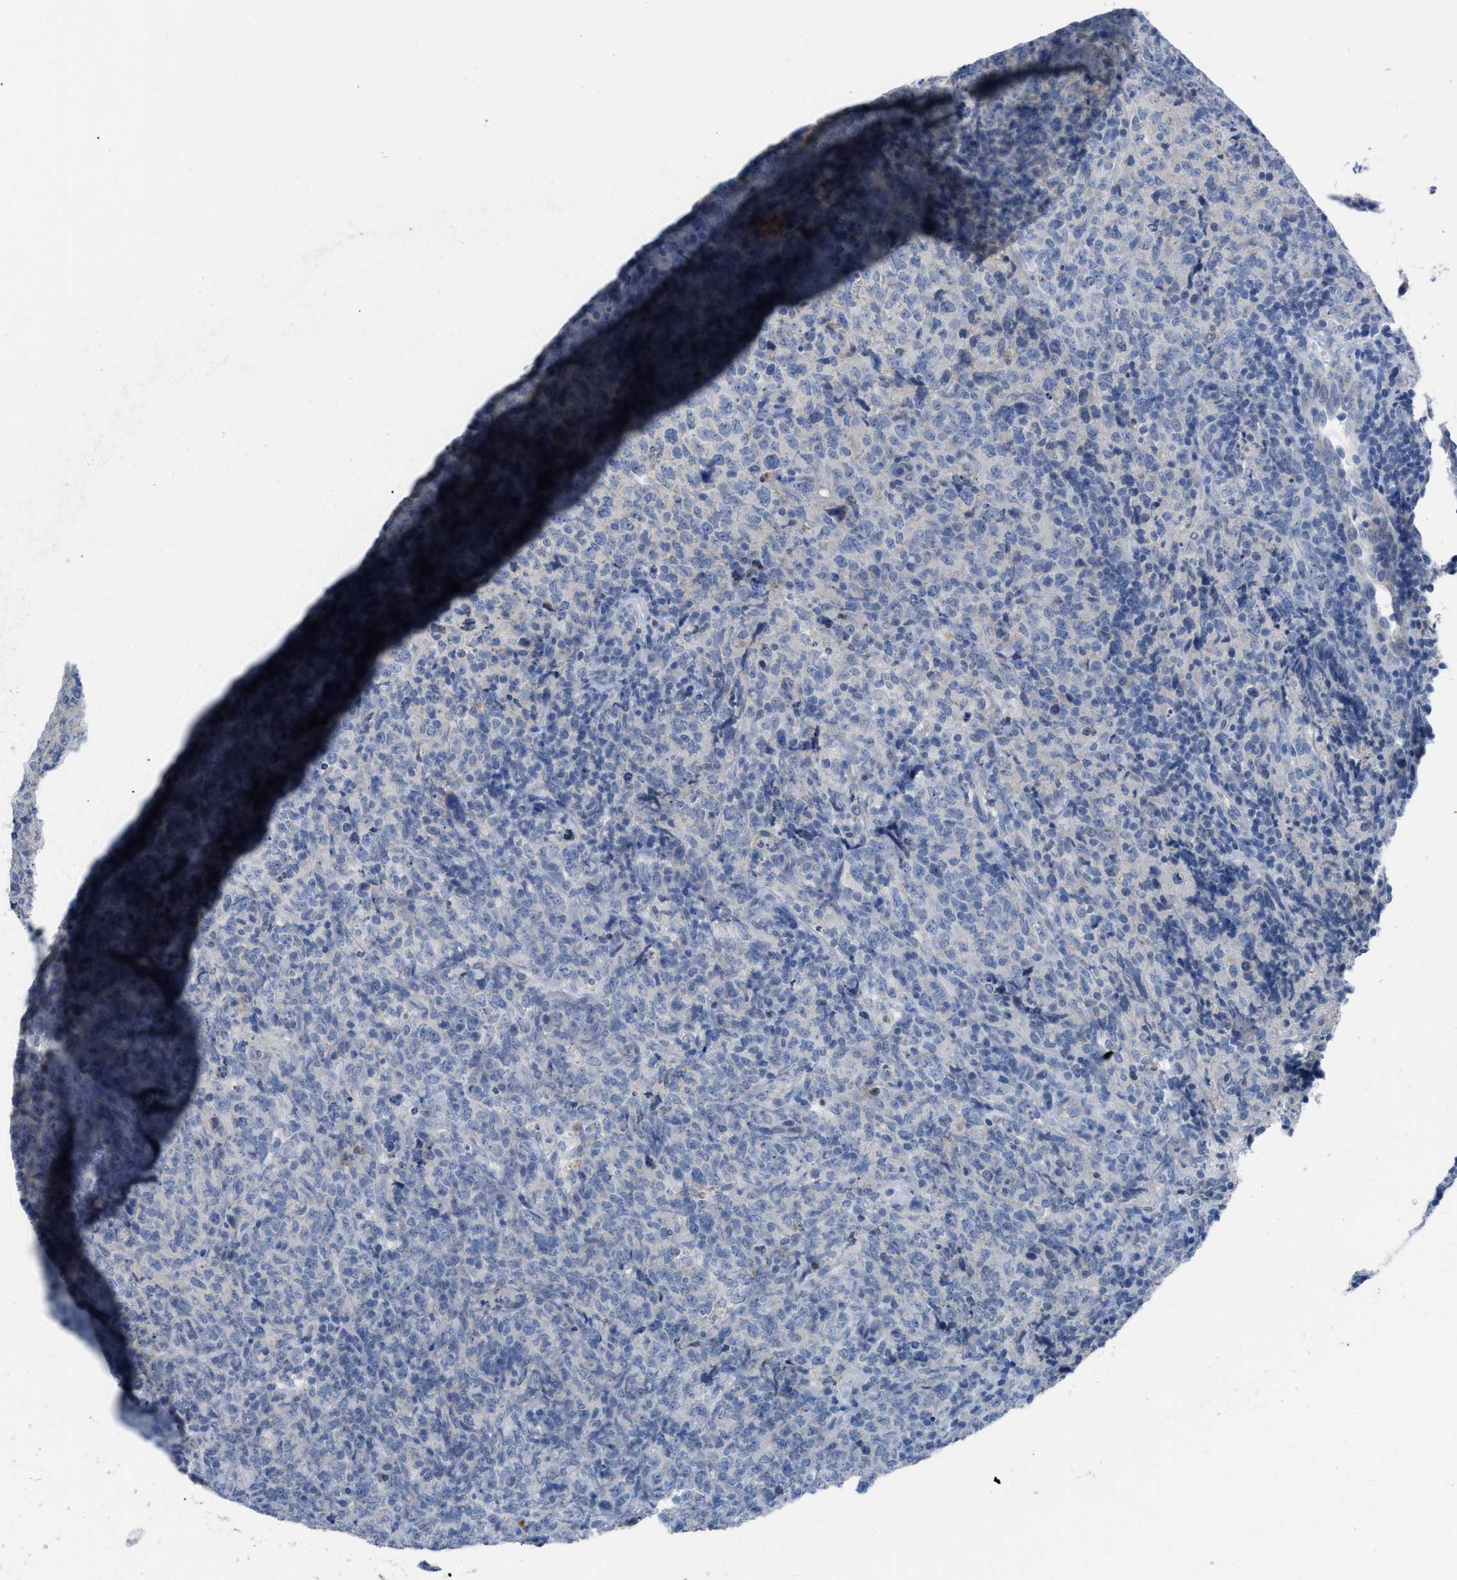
{"staining": {"intensity": "negative", "quantity": "none", "location": "none"}, "tissue": "lymphoma", "cell_type": "Tumor cells", "image_type": "cancer", "snomed": [{"axis": "morphology", "description": "Malignant lymphoma, non-Hodgkin's type, High grade"}, {"axis": "topography", "description": "Tonsil"}], "caption": "Malignant lymphoma, non-Hodgkin's type (high-grade) was stained to show a protein in brown. There is no significant expression in tumor cells. (Immunohistochemistry, brightfield microscopy, high magnification).", "gene": "HPX", "patient": {"sex": "female", "age": 36}}